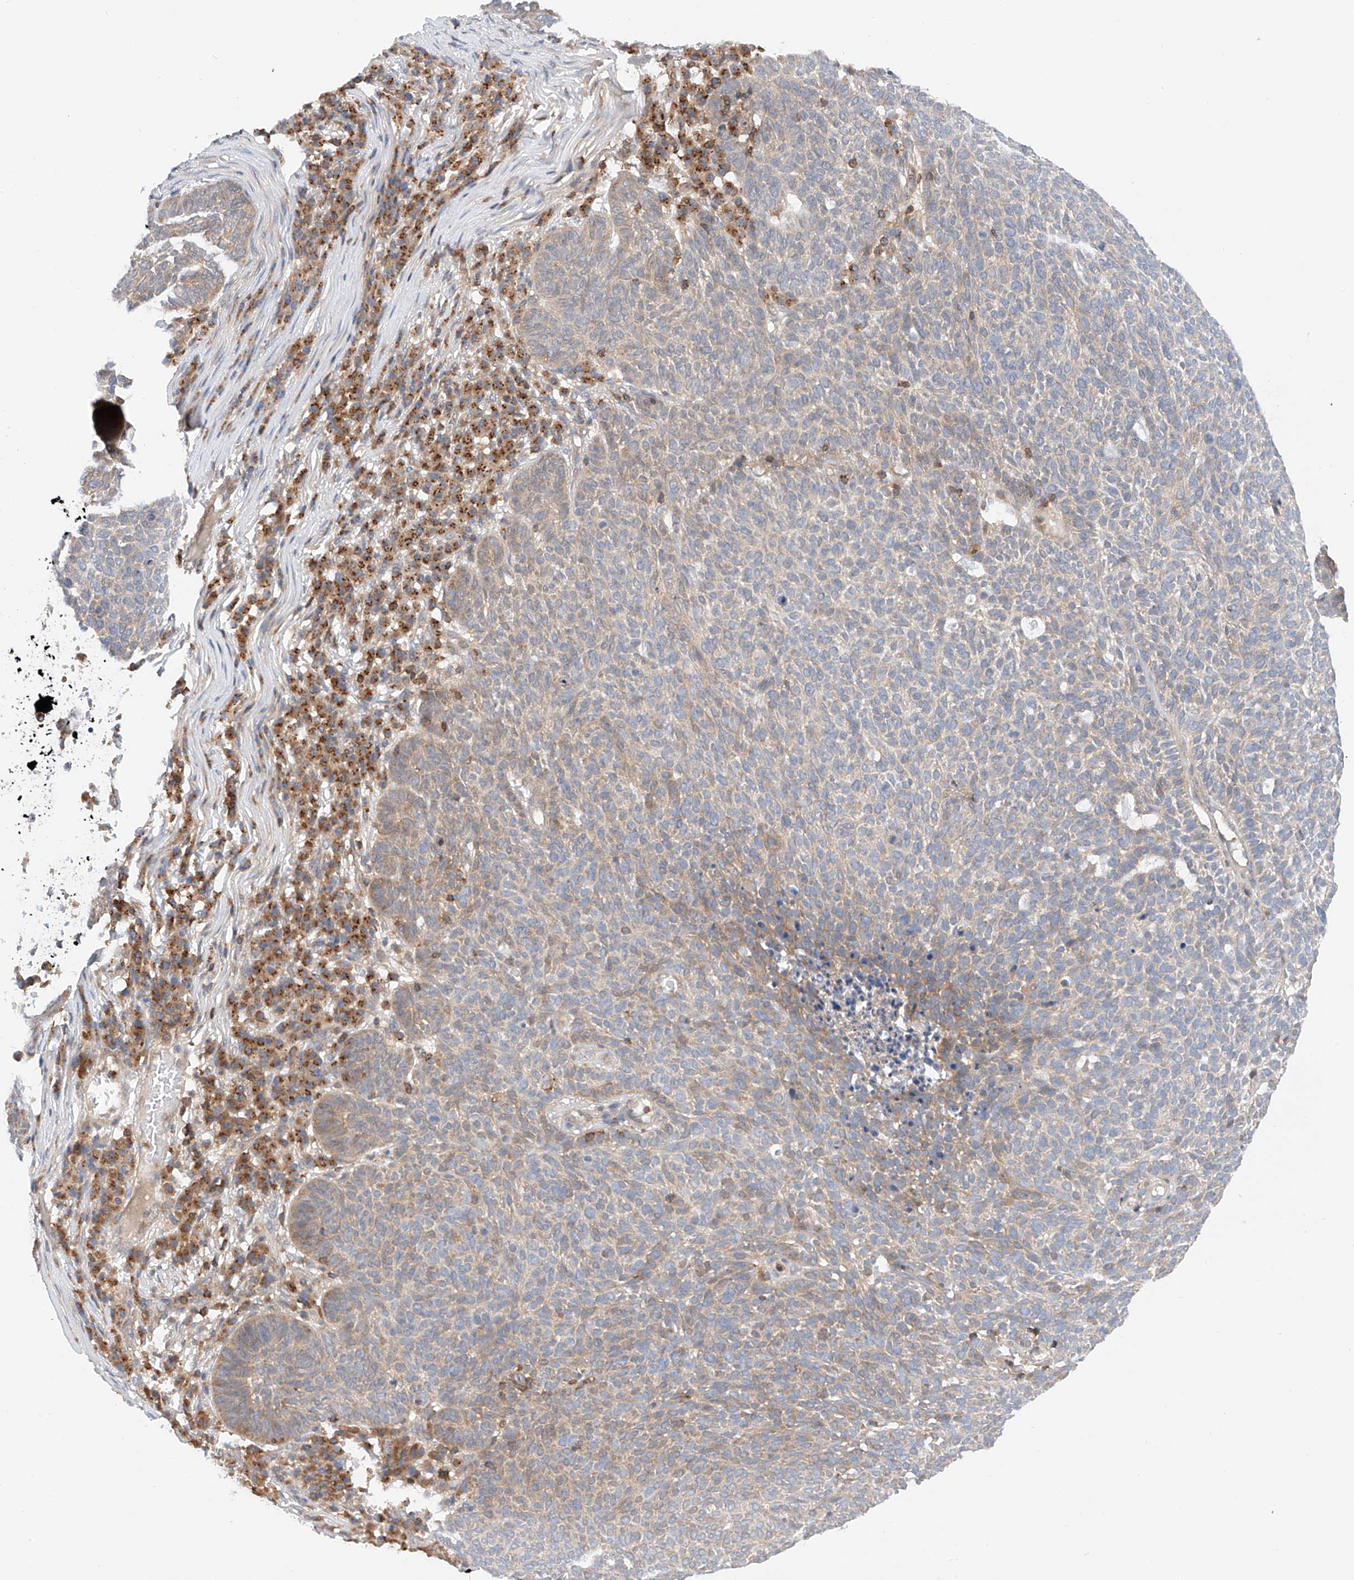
{"staining": {"intensity": "weak", "quantity": "<25%", "location": "cytoplasmic/membranous"}, "tissue": "skin cancer", "cell_type": "Tumor cells", "image_type": "cancer", "snomed": [{"axis": "morphology", "description": "Squamous cell carcinoma, NOS"}, {"axis": "topography", "description": "Skin"}], "caption": "The immunohistochemistry (IHC) histopathology image has no significant expression in tumor cells of skin cancer tissue.", "gene": "MFN2", "patient": {"sex": "female", "age": 90}}